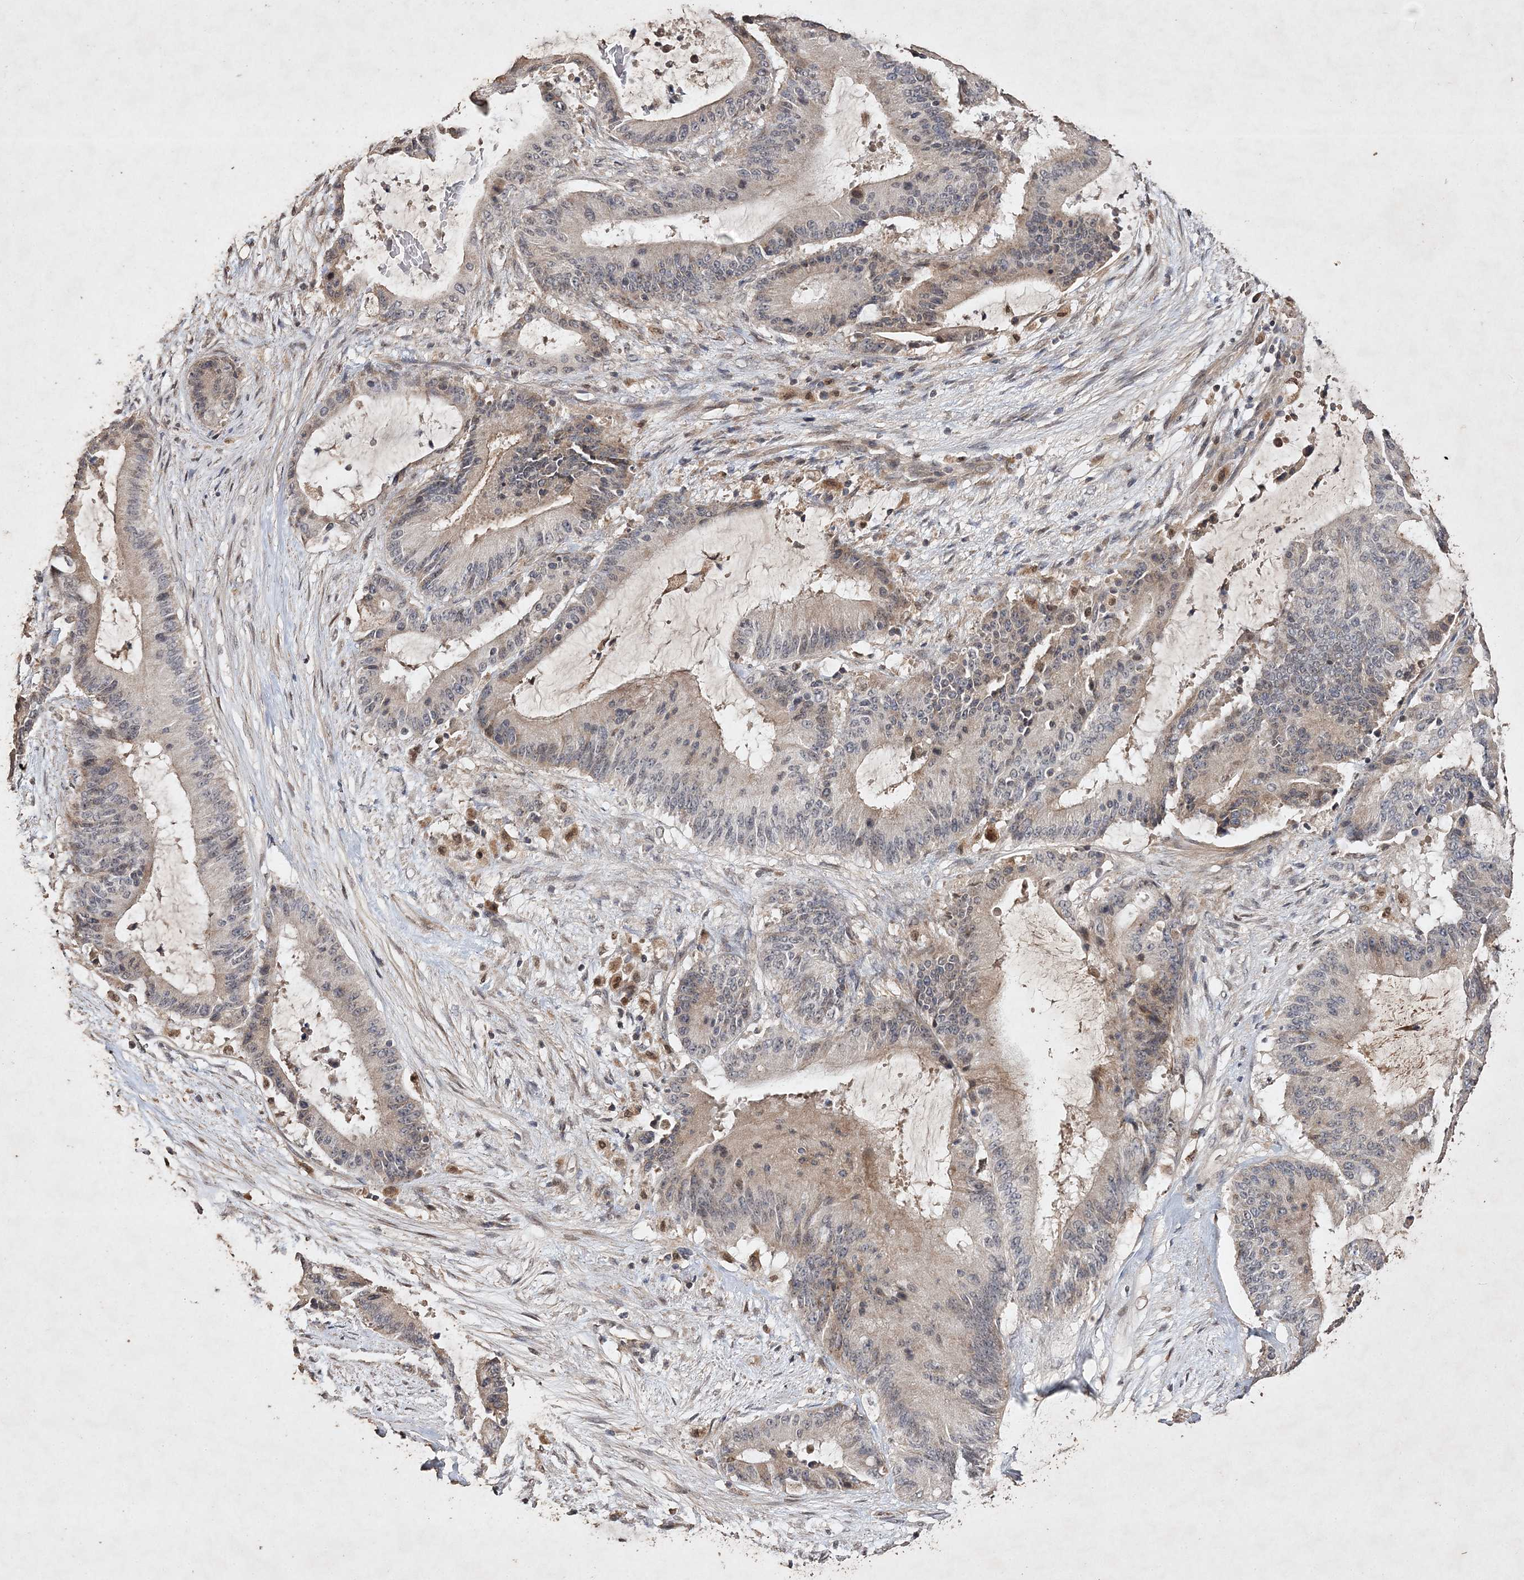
{"staining": {"intensity": "weak", "quantity": "25%-75%", "location": "cytoplasmic/membranous,nuclear"}, "tissue": "liver cancer", "cell_type": "Tumor cells", "image_type": "cancer", "snomed": [{"axis": "morphology", "description": "Normal tissue, NOS"}, {"axis": "morphology", "description": "Cholangiocarcinoma"}, {"axis": "topography", "description": "Liver"}, {"axis": "topography", "description": "Peripheral nerve tissue"}], "caption": "A brown stain highlights weak cytoplasmic/membranous and nuclear positivity of a protein in human liver cholangiocarcinoma tumor cells.", "gene": "C3orf38", "patient": {"sex": "female", "age": 73}}